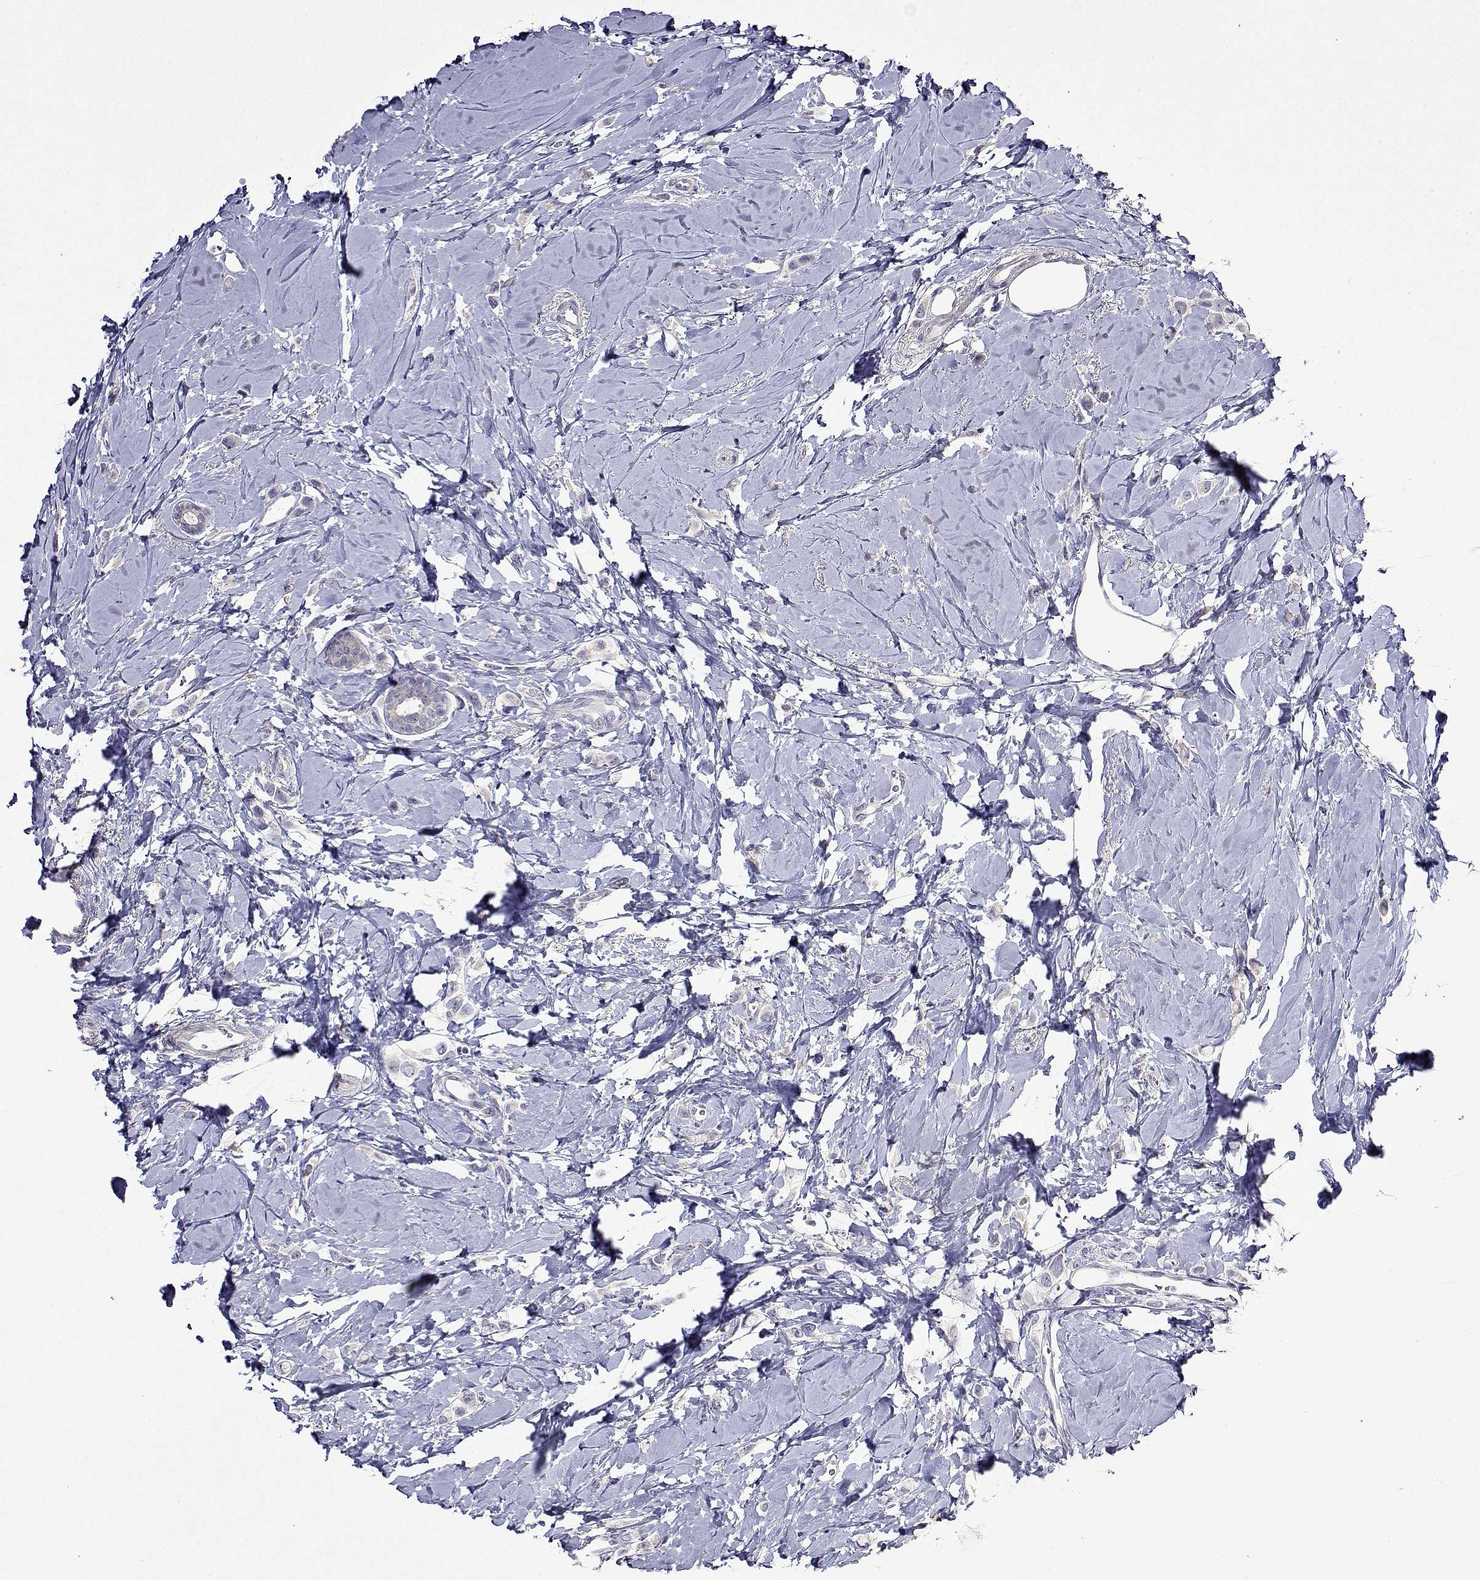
{"staining": {"intensity": "negative", "quantity": "none", "location": "none"}, "tissue": "breast cancer", "cell_type": "Tumor cells", "image_type": "cancer", "snomed": [{"axis": "morphology", "description": "Lobular carcinoma"}, {"axis": "topography", "description": "Breast"}], "caption": "Tumor cells are negative for protein expression in human breast cancer. (Stains: DAB IHC with hematoxylin counter stain, Microscopy: brightfield microscopy at high magnification).", "gene": "SULT2A1", "patient": {"sex": "female", "age": 66}}